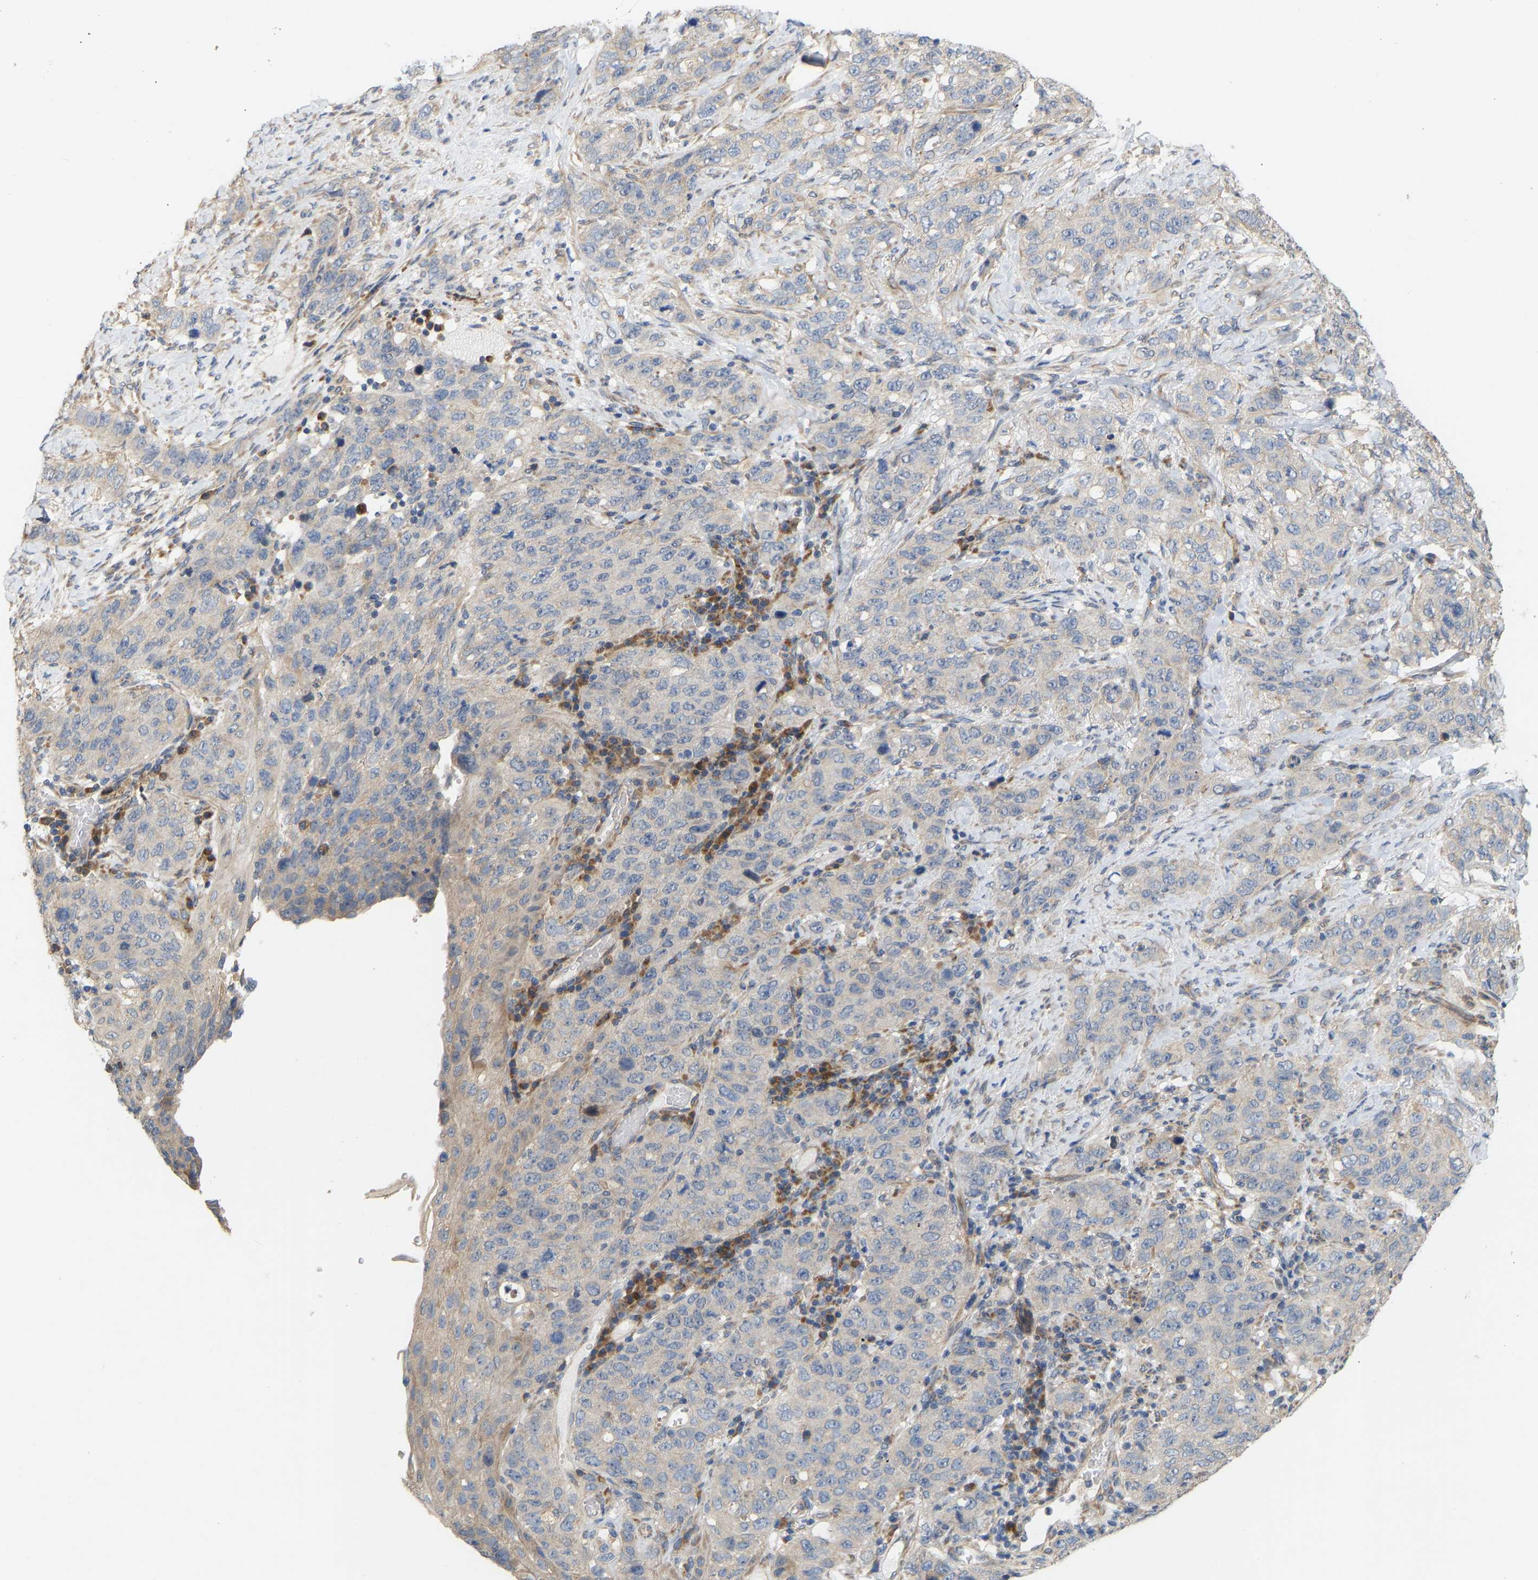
{"staining": {"intensity": "negative", "quantity": "none", "location": "none"}, "tissue": "stomach cancer", "cell_type": "Tumor cells", "image_type": "cancer", "snomed": [{"axis": "morphology", "description": "Adenocarcinoma, NOS"}, {"axis": "topography", "description": "Stomach"}], "caption": "IHC image of neoplastic tissue: stomach cancer stained with DAB (3,3'-diaminobenzidine) displays no significant protein staining in tumor cells. Brightfield microscopy of IHC stained with DAB (brown) and hematoxylin (blue), captured at high magnification.", "gene": "HACD2", "patient": {"sex": "male", "age": 48}}